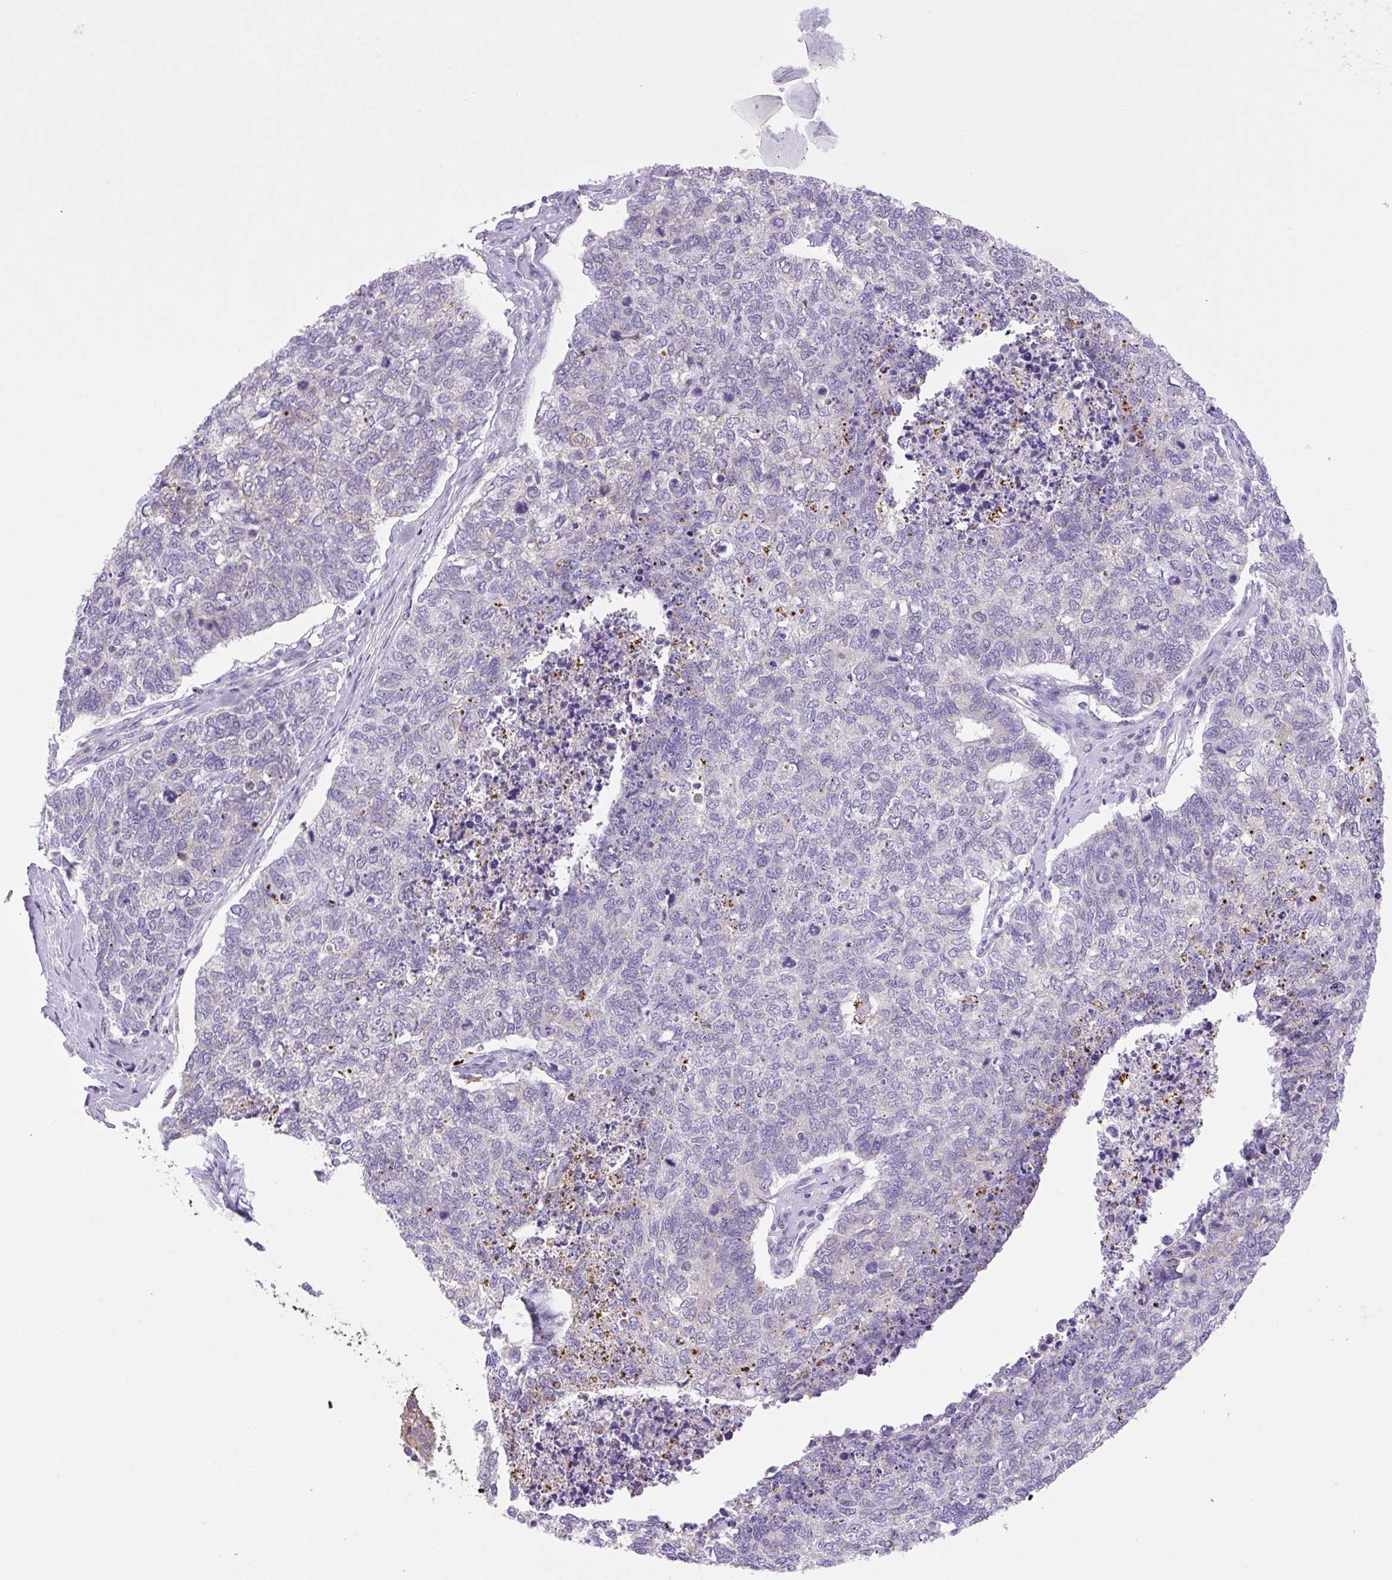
{"staining": {"intensity": "negative", "quantity": "none", "location": "none"}, "tissue": "cervical cancer", "cell_type": "Tumor cells", "image_type": "cancer", "snomed": [{"axis": "morphology", "description": "Squamous cell carcinoma, NOS"}, {"axis": "topography", "description": "Cervix"}], "caption": "Human cervical cancer stained for a protein using immunohistochemistry (IHC) exhibits no positivity in tumor cells.", "gene": "RNASE10", "patient": {"sex": "female", "age": 63}}